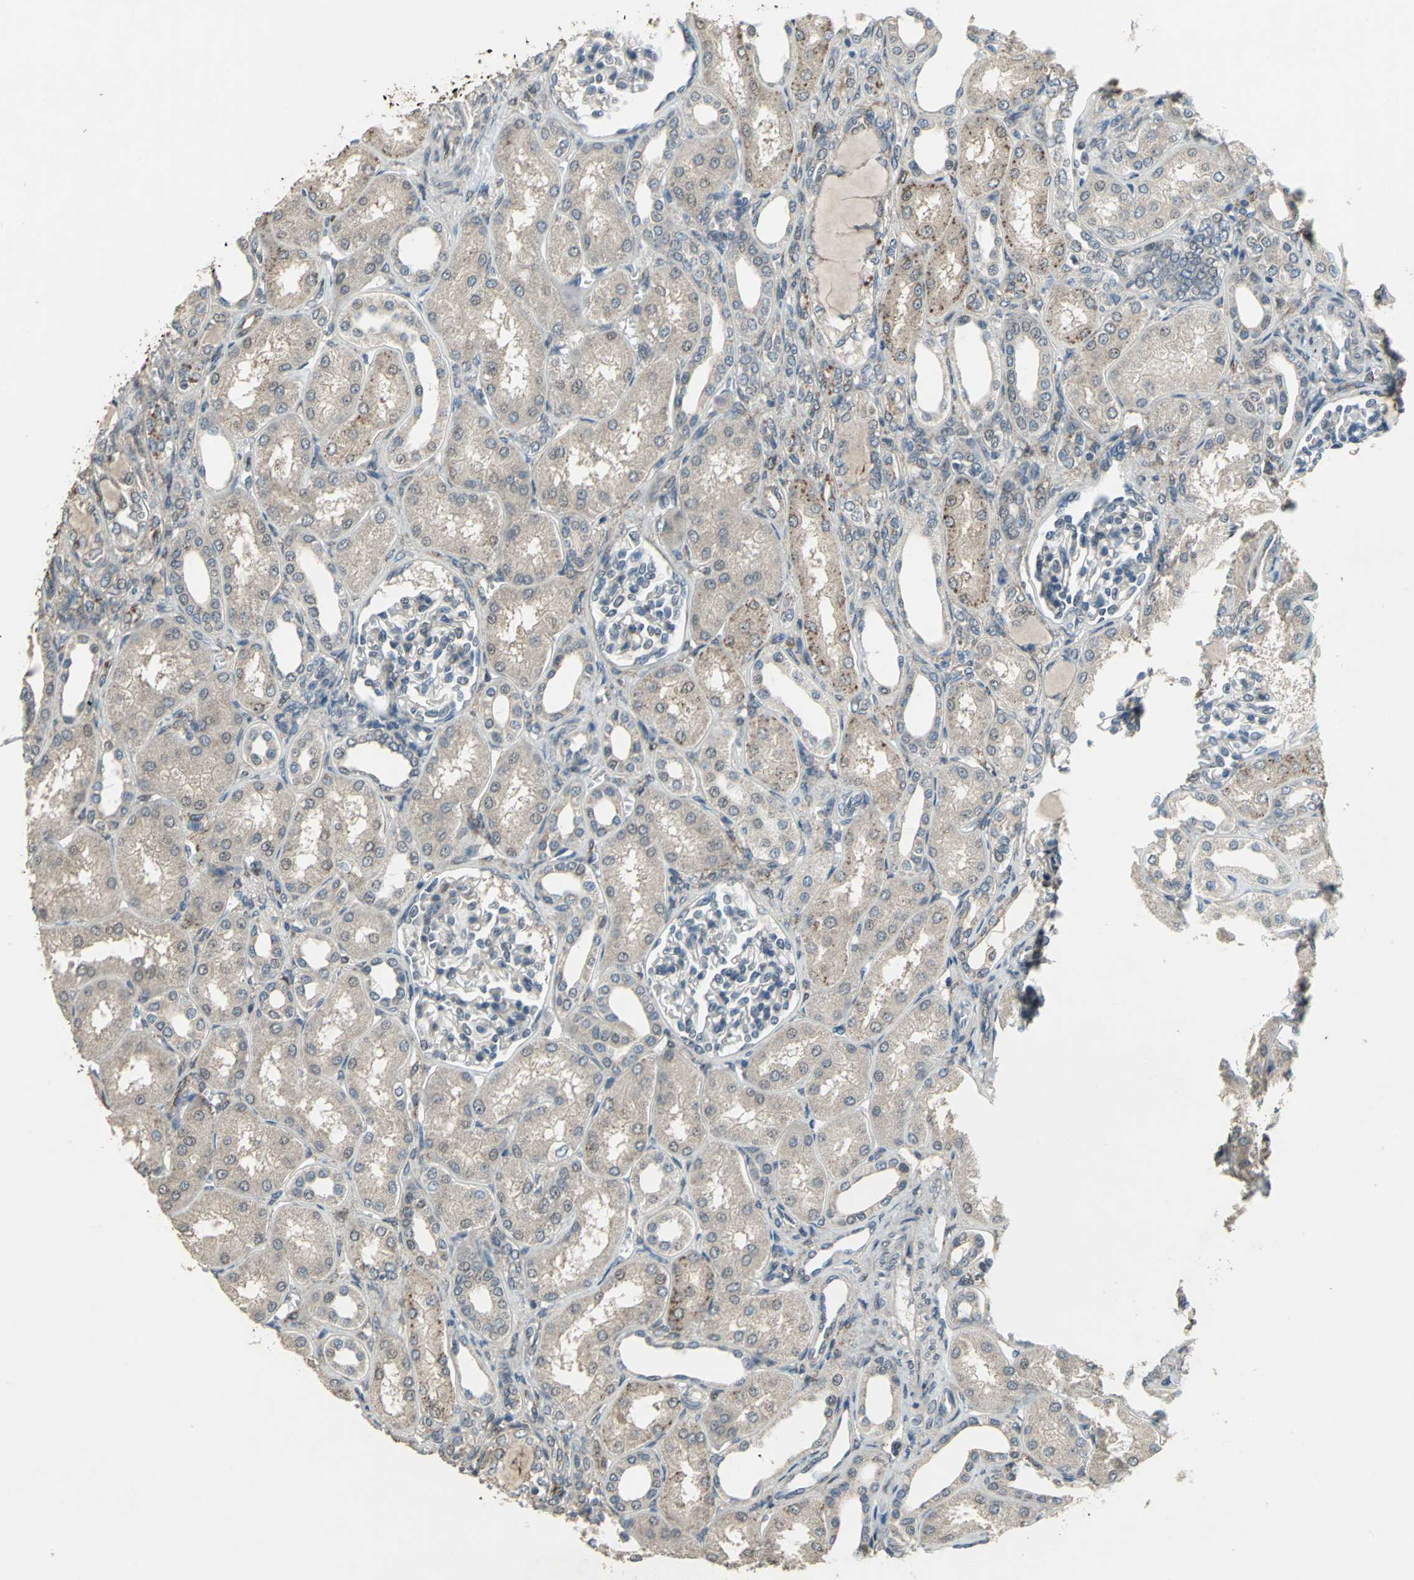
{"staining": {"intensity": "weak", "quantity": "25%-75%", "location": "cytoplasmic/membranous"}, "tissue": "kidney", "cell_type": "Cells in glomeruli", "image_type": "normal", "snomed": [{"axis": "morphology", "description": "Normal tissue, NOS"}, {"axis": "topography", "description": "Kidney"}], "caption": "Kidney stained for a protein (brown) exhibits weak cytoplasmic/membranous positive positivity in about 25%-75% of cells in glomeruli.", "gene": "SEPTIN4", "patient": {"sex": "male", "age": 7}}